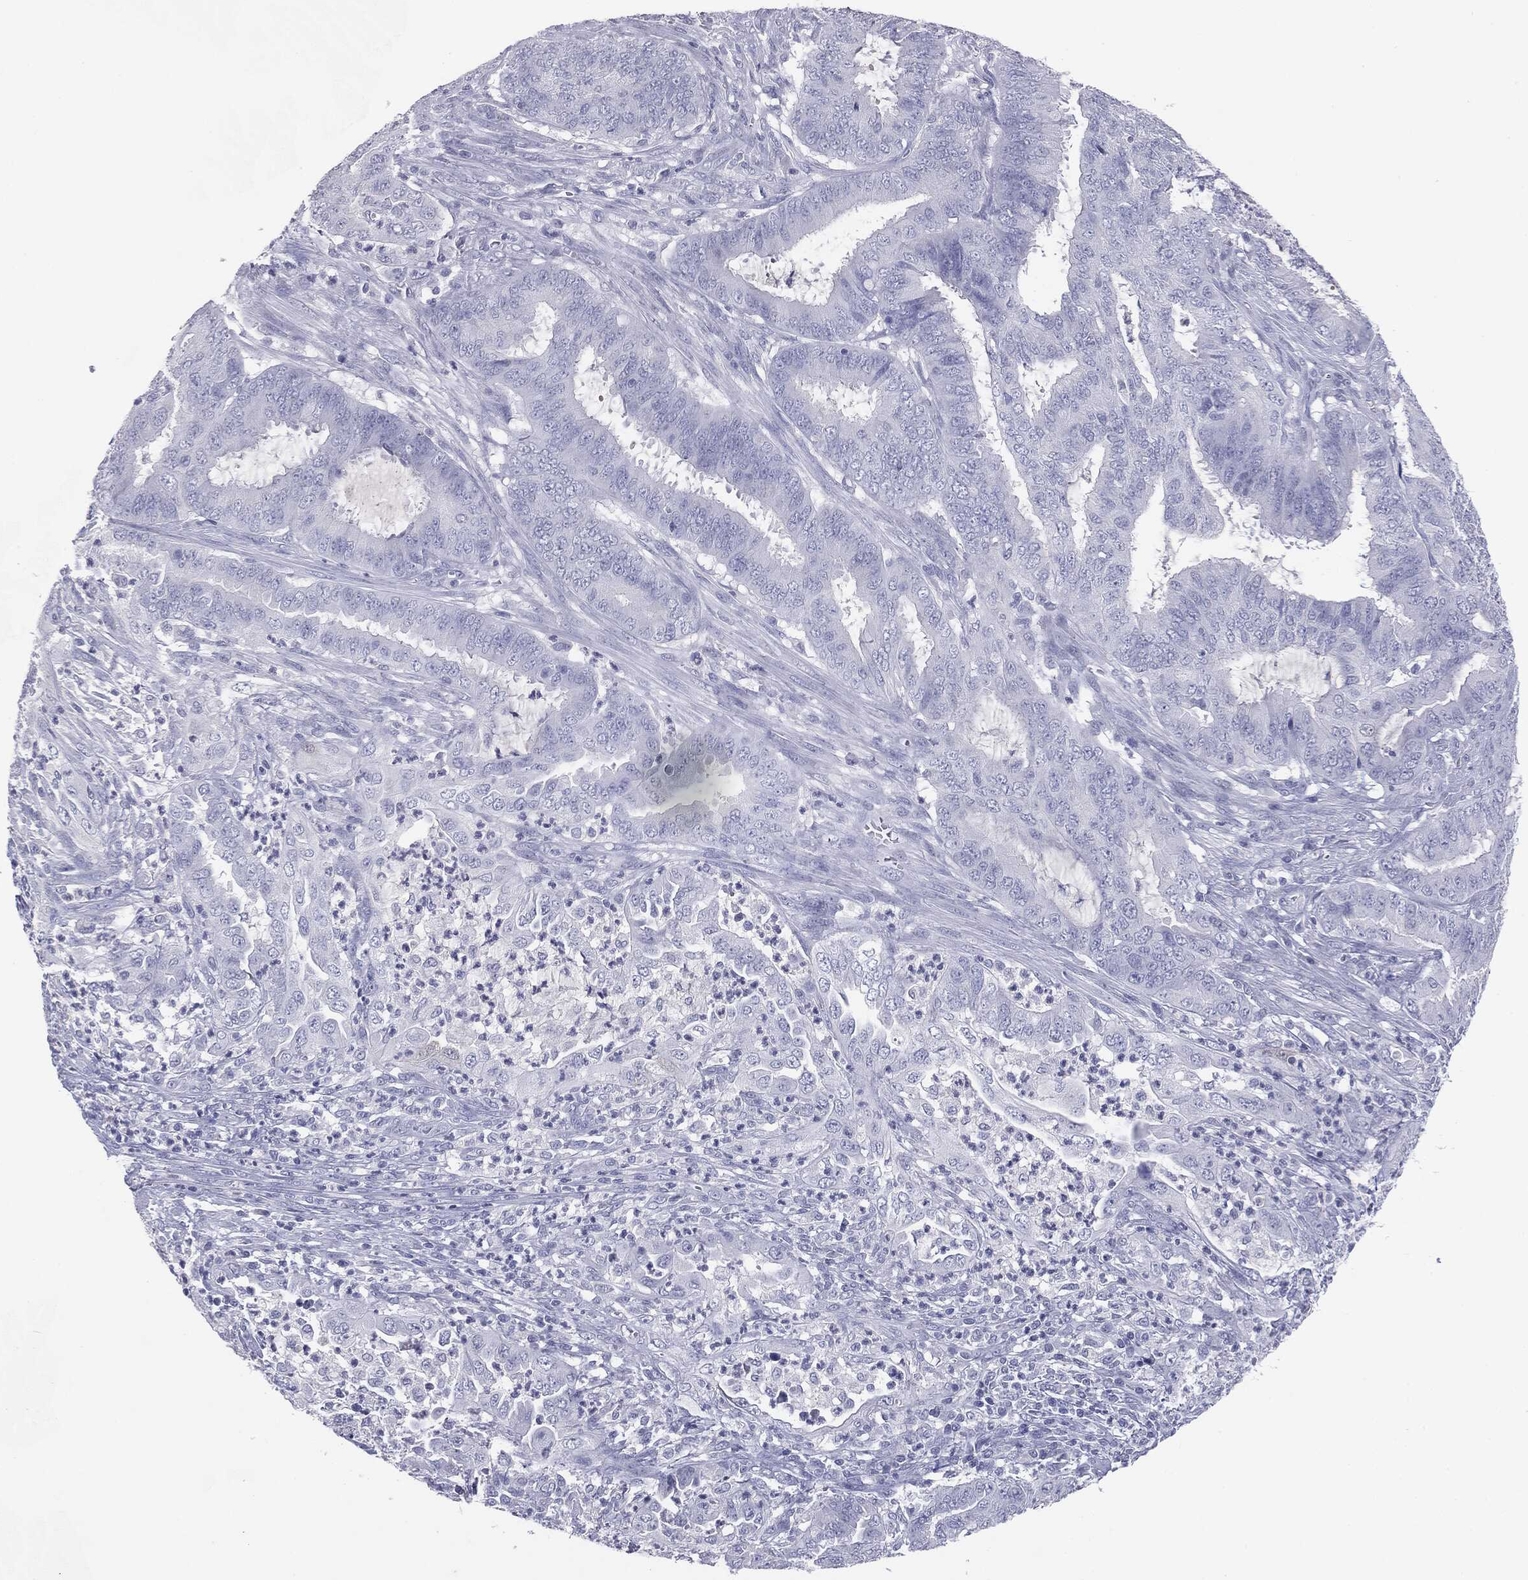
{"staining": {"intensity": "negative", "quantity": "none", "location": "none"}, "tissue": "endometrial cancer", "cell_type": "Tumor cells", "image_type": "cancer", "snomed": [{"axis": "morphology", "description": "Adenocarcinoma, NOS"}, {"axis": "topography", "description": "Endometrium"}], "caption": "DAB (3,3'-diaminobenzidine) immunohistochemical staining of human endometrial cancer (adenocarcinoma) demonstrates no significant staining in tumor cells.", "gene": "SERPINB4", "patient": {"sex": "female", "age": 51}}